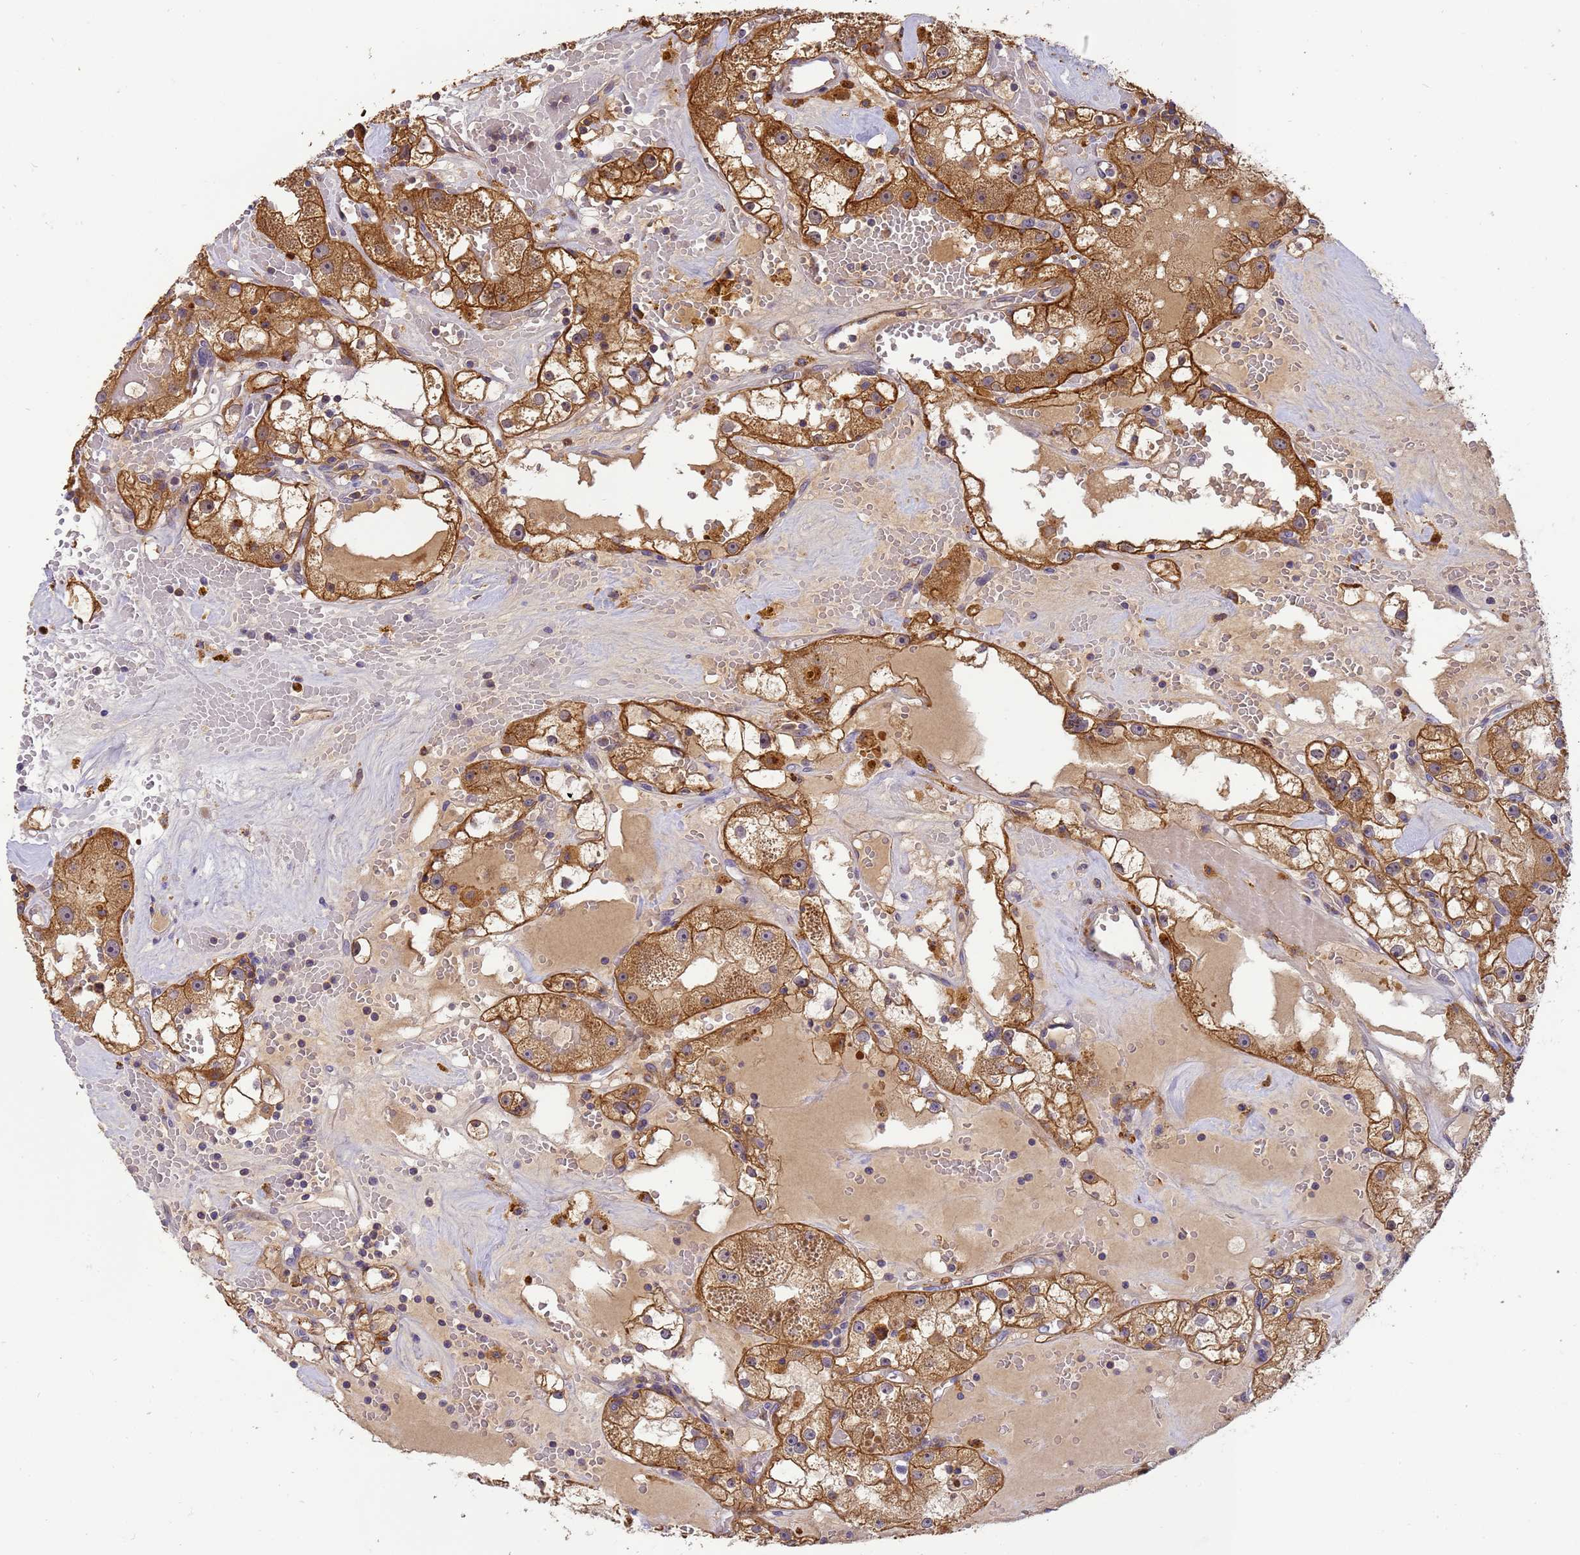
{"staining": {"intensity": "moderate", "quantity": ">75%", "location": "cytoplasmic/membranous"}, "tissue": "renal cancer", "cell_type": "Tumor cells", "image_type": "cancer", "snomed": [{"axis": "morphology", "description": "Adenocarcinoma, NOS"}, {"axis": "topography", "description": "Kidney"}], "caption": "Moderate cytoplasmic/membranous protein expression is present in approximately >75% of tumor cells in renal cancer (adenocarcinoma).", "gene": "M6PR", "patient": {"sex": "male", "age": 56}}